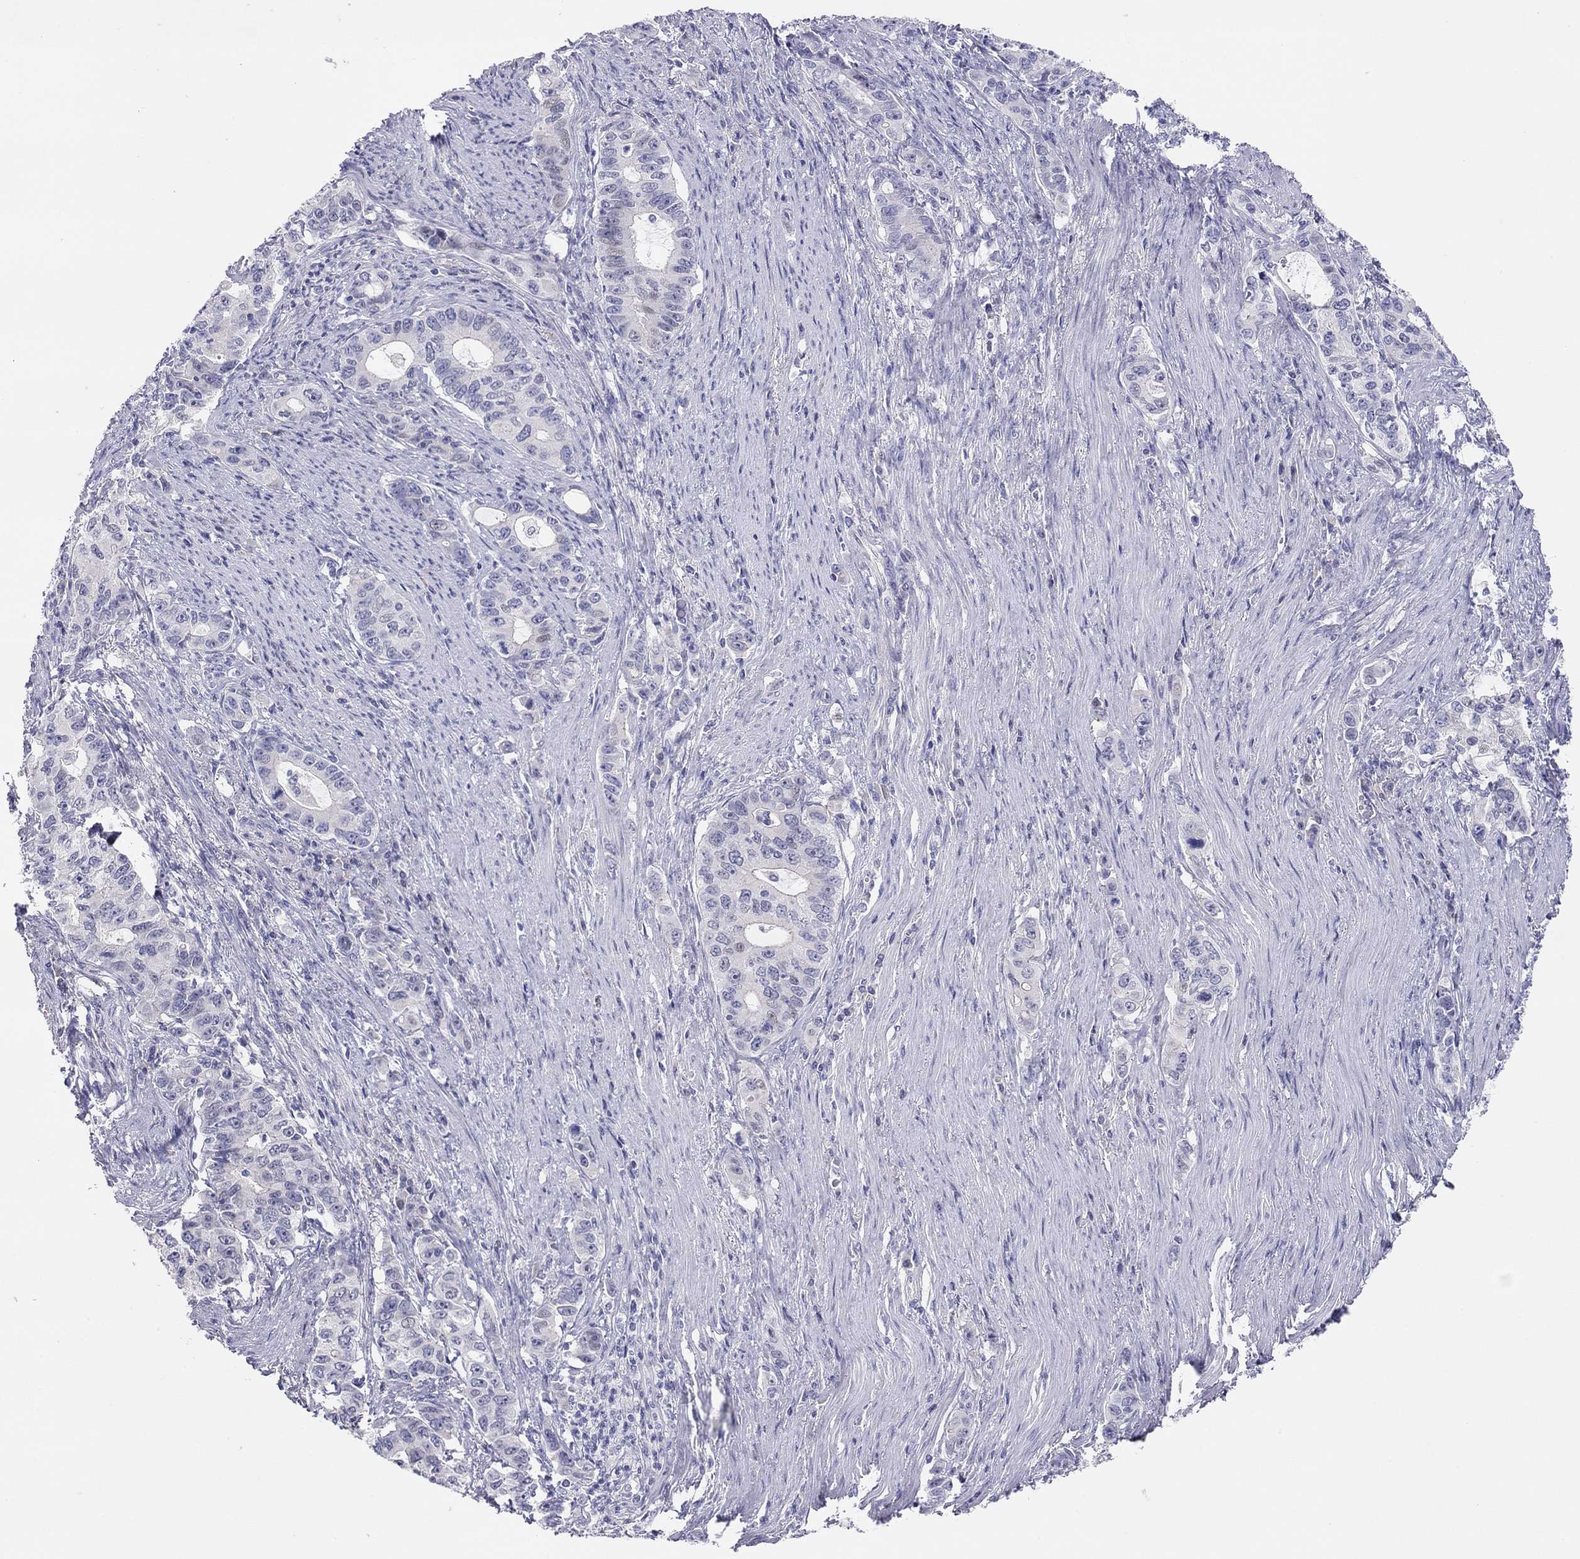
{"staining": {"intensity": "negative", "quantity": "none", "location": "none"}, "tissue": "stomach cancer", "cell_type": "Tumor cells", "image_type": "cancer", "snomed": [{"axis": "morphology", "description": "Adenocarcinoma, NOS"}, {"axis": "topography", "description": "Stomach, lower"}], "caption": "DAB immunohistochemical staining of human stomach adenocarcinoma displays no significant positivity in tumor cells. (DAB (3,3'-diaminobenzidine) immunohistochemistry visualized using brightfield microscopy, high magnification).", "gene": "MGAT4C", "patient": {"sex": "female", "age": 72}}